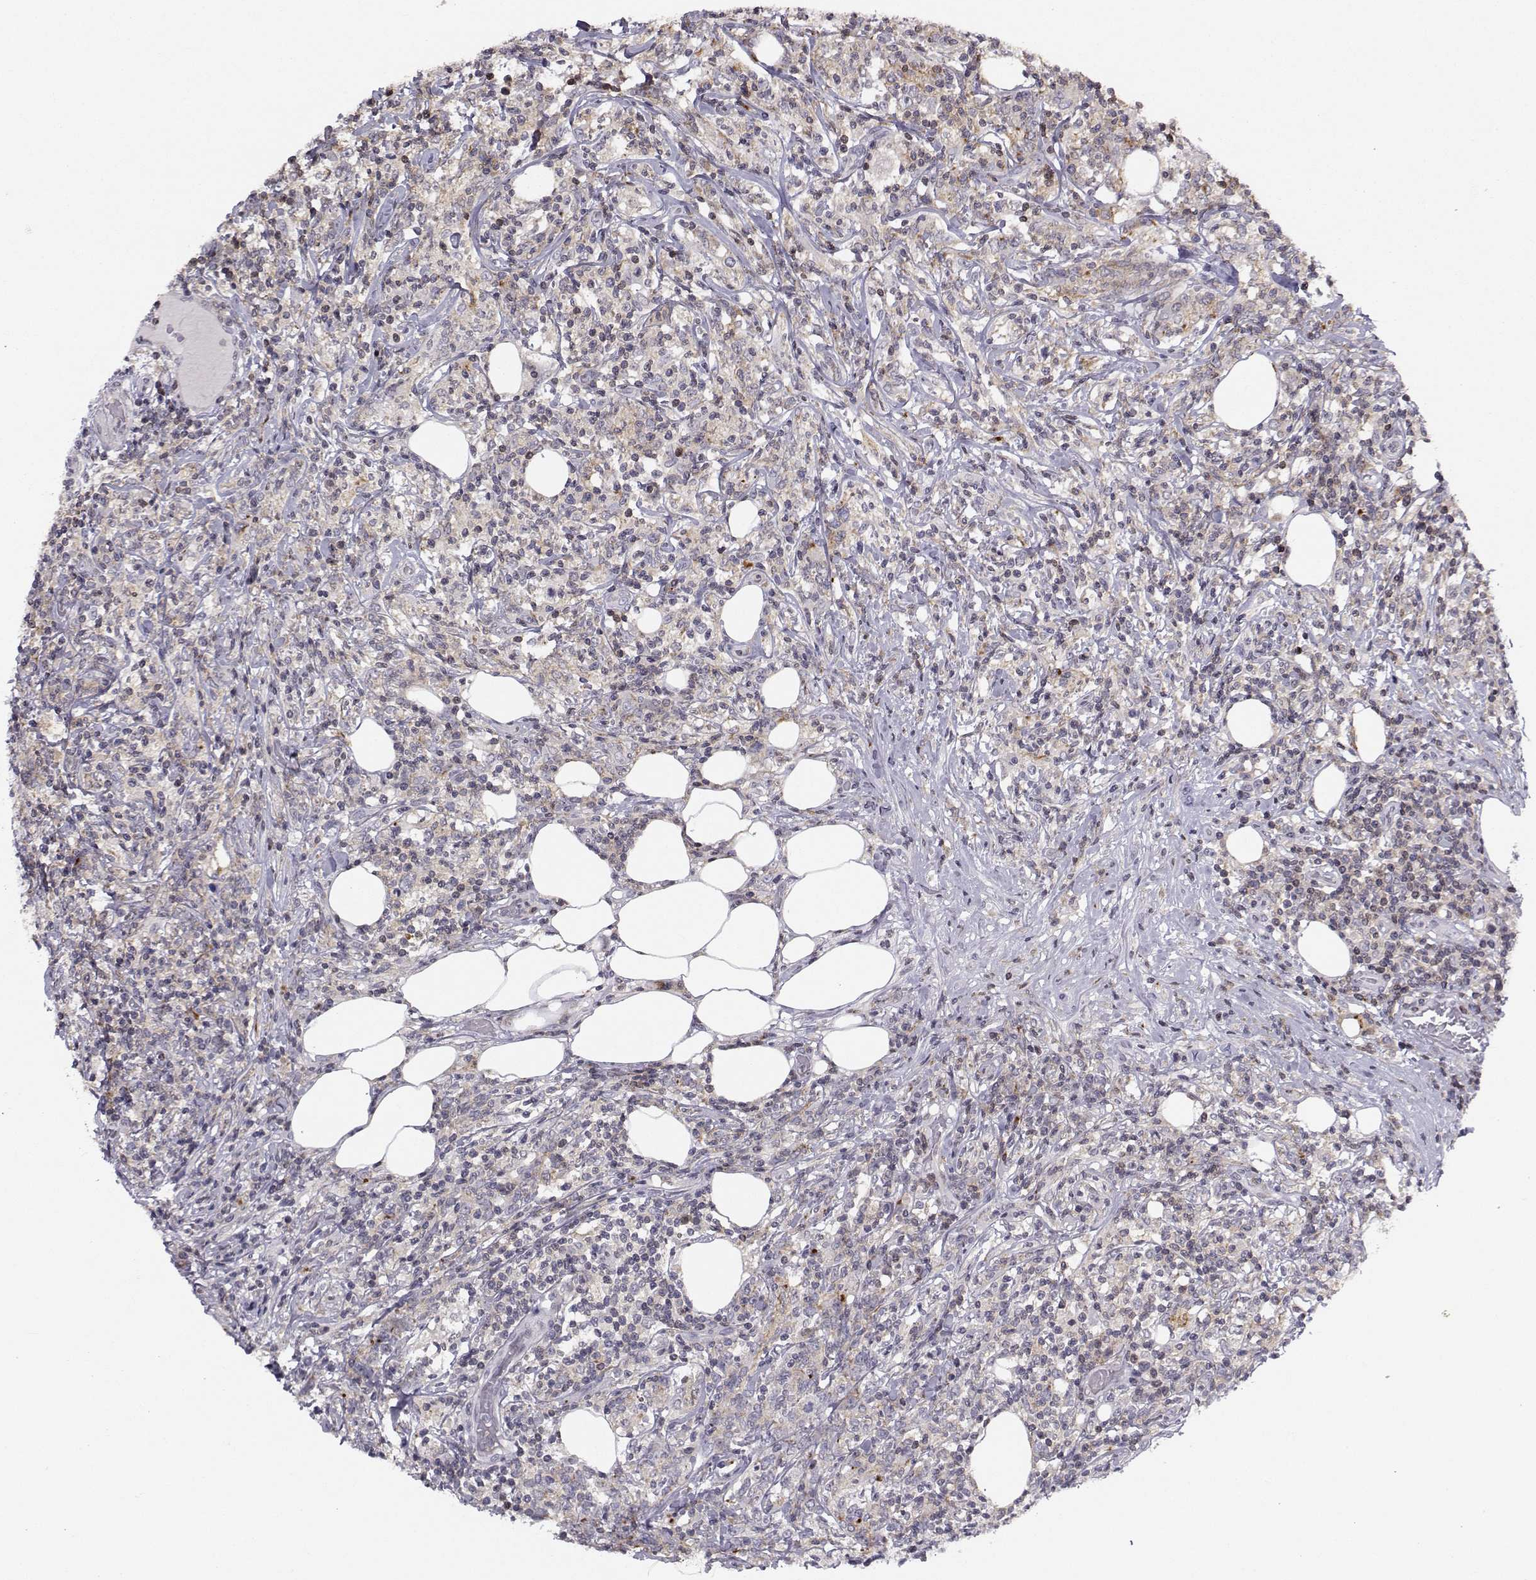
{"staining": {"intensity": "weak", "quantity": ">75%", "location": "cytoplasmic/membranous"}, "tissue": "lymphoma", "cell_type": "Tumor cells", "image_type": "cancer", "snomed": [{"axis": "morphology", "description": "Malignant lymphoma, non-Hodgkin's type, High grade"}, {"axis": "topography", "description": "Lymph node"}], "caption": "Brown immunohistochemical staining in human high-grade malignant lymphoma, non-Hodgkin's type shows weak cytoplasmic/membranous staining in approximately >75% of tumor cells.", "gene": "PCP4L1", "patient": {"sex": "female", "age": 84}}